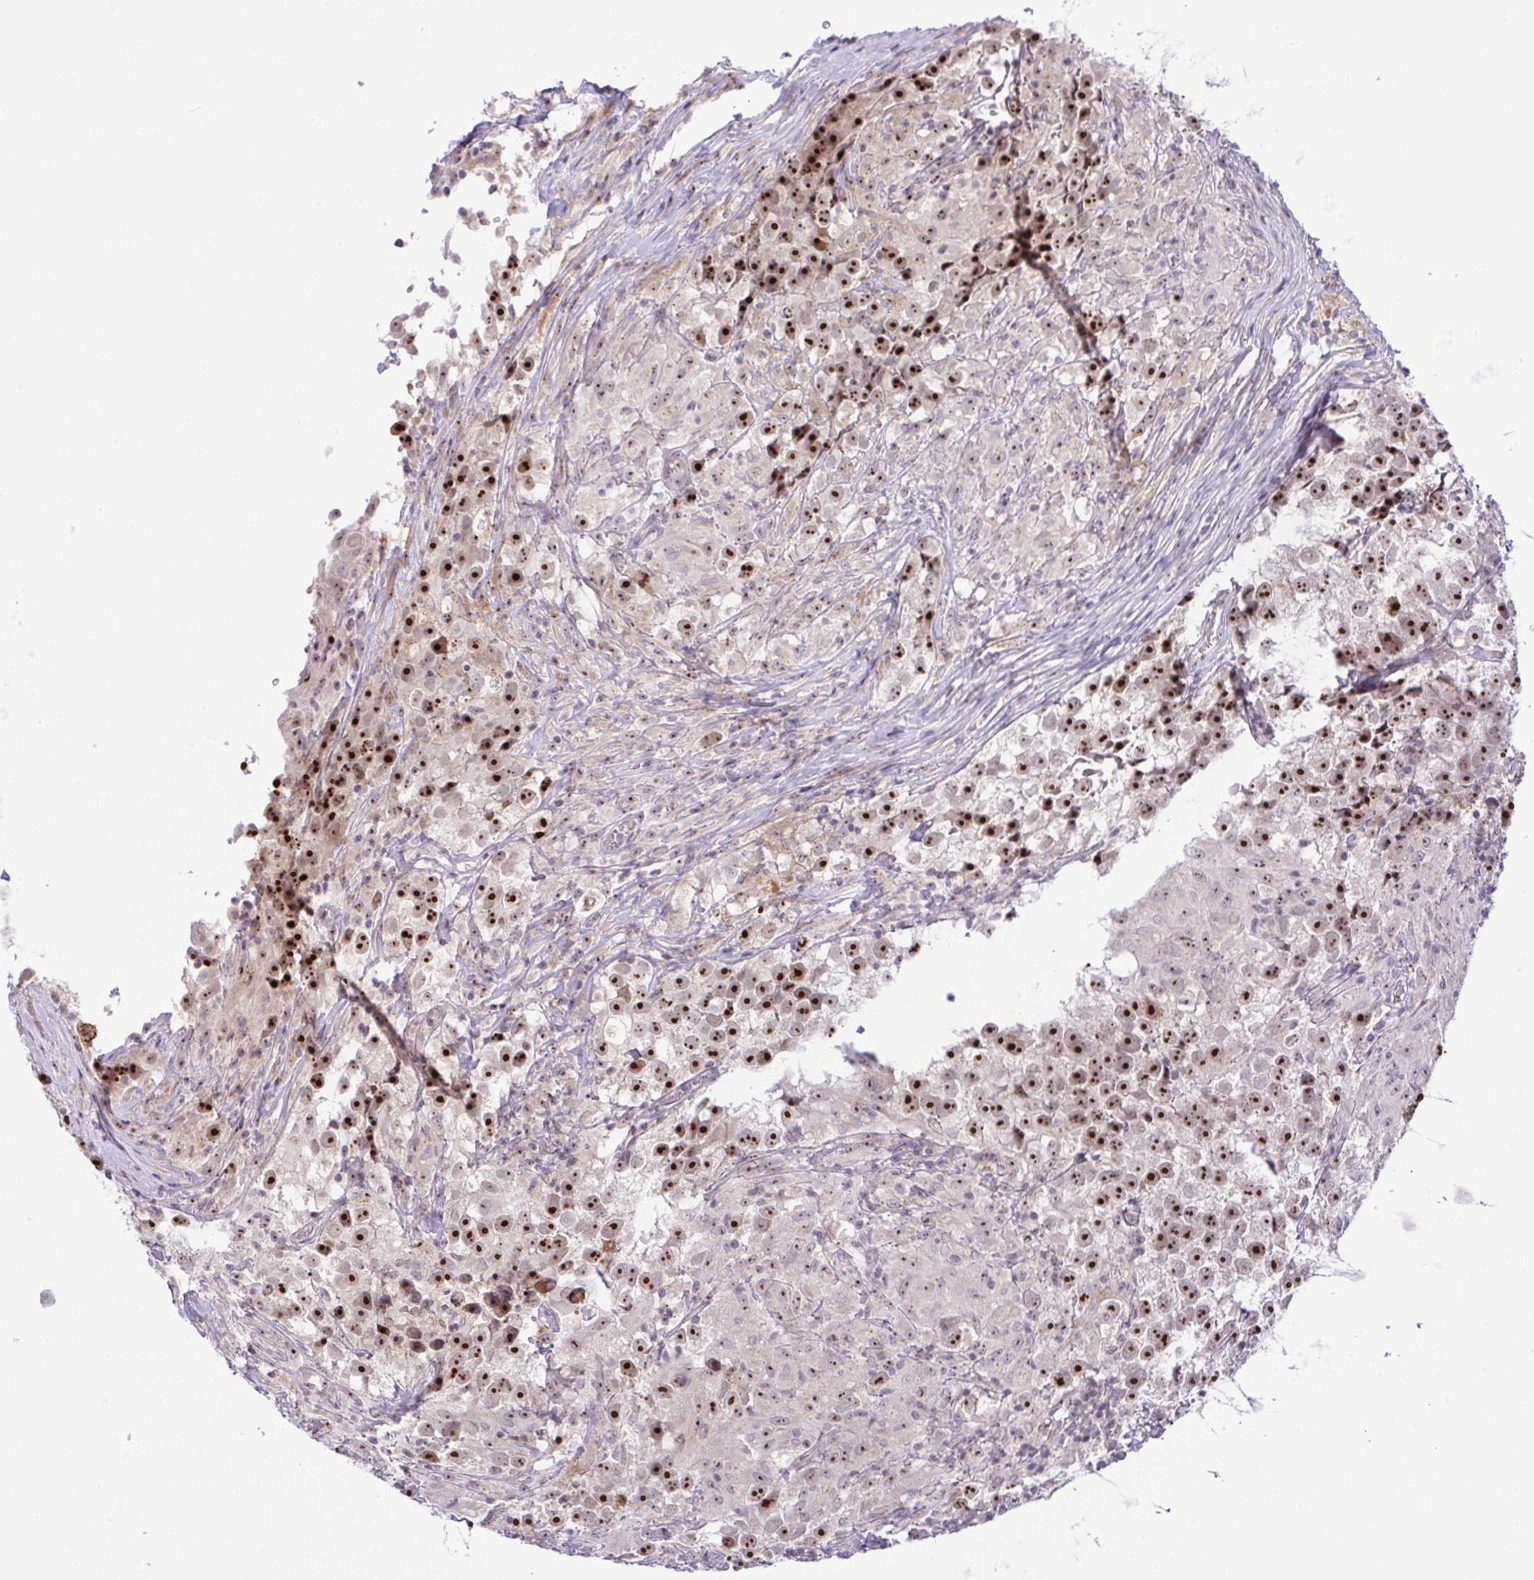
{"staining": {"intensity": "strong", "quantity": ">75%", "location": "nuclear"}, "tissue": "testis cancer", "cell_type": "Tumor cells", "image_type": "cancer", "snomed": [{"axis": "morphology", "description": "Seminoma, NOS"}, {"axis": "topography", "description": "Testis"}], "caption": "About >75% of tumor cells in seminoma (testis) demonstrate strong nuclear protein staining as visualized by brown immunohistochemical staining.", "gene": "RSL24D1", "patient": {"sex": "male", "age": 46}}